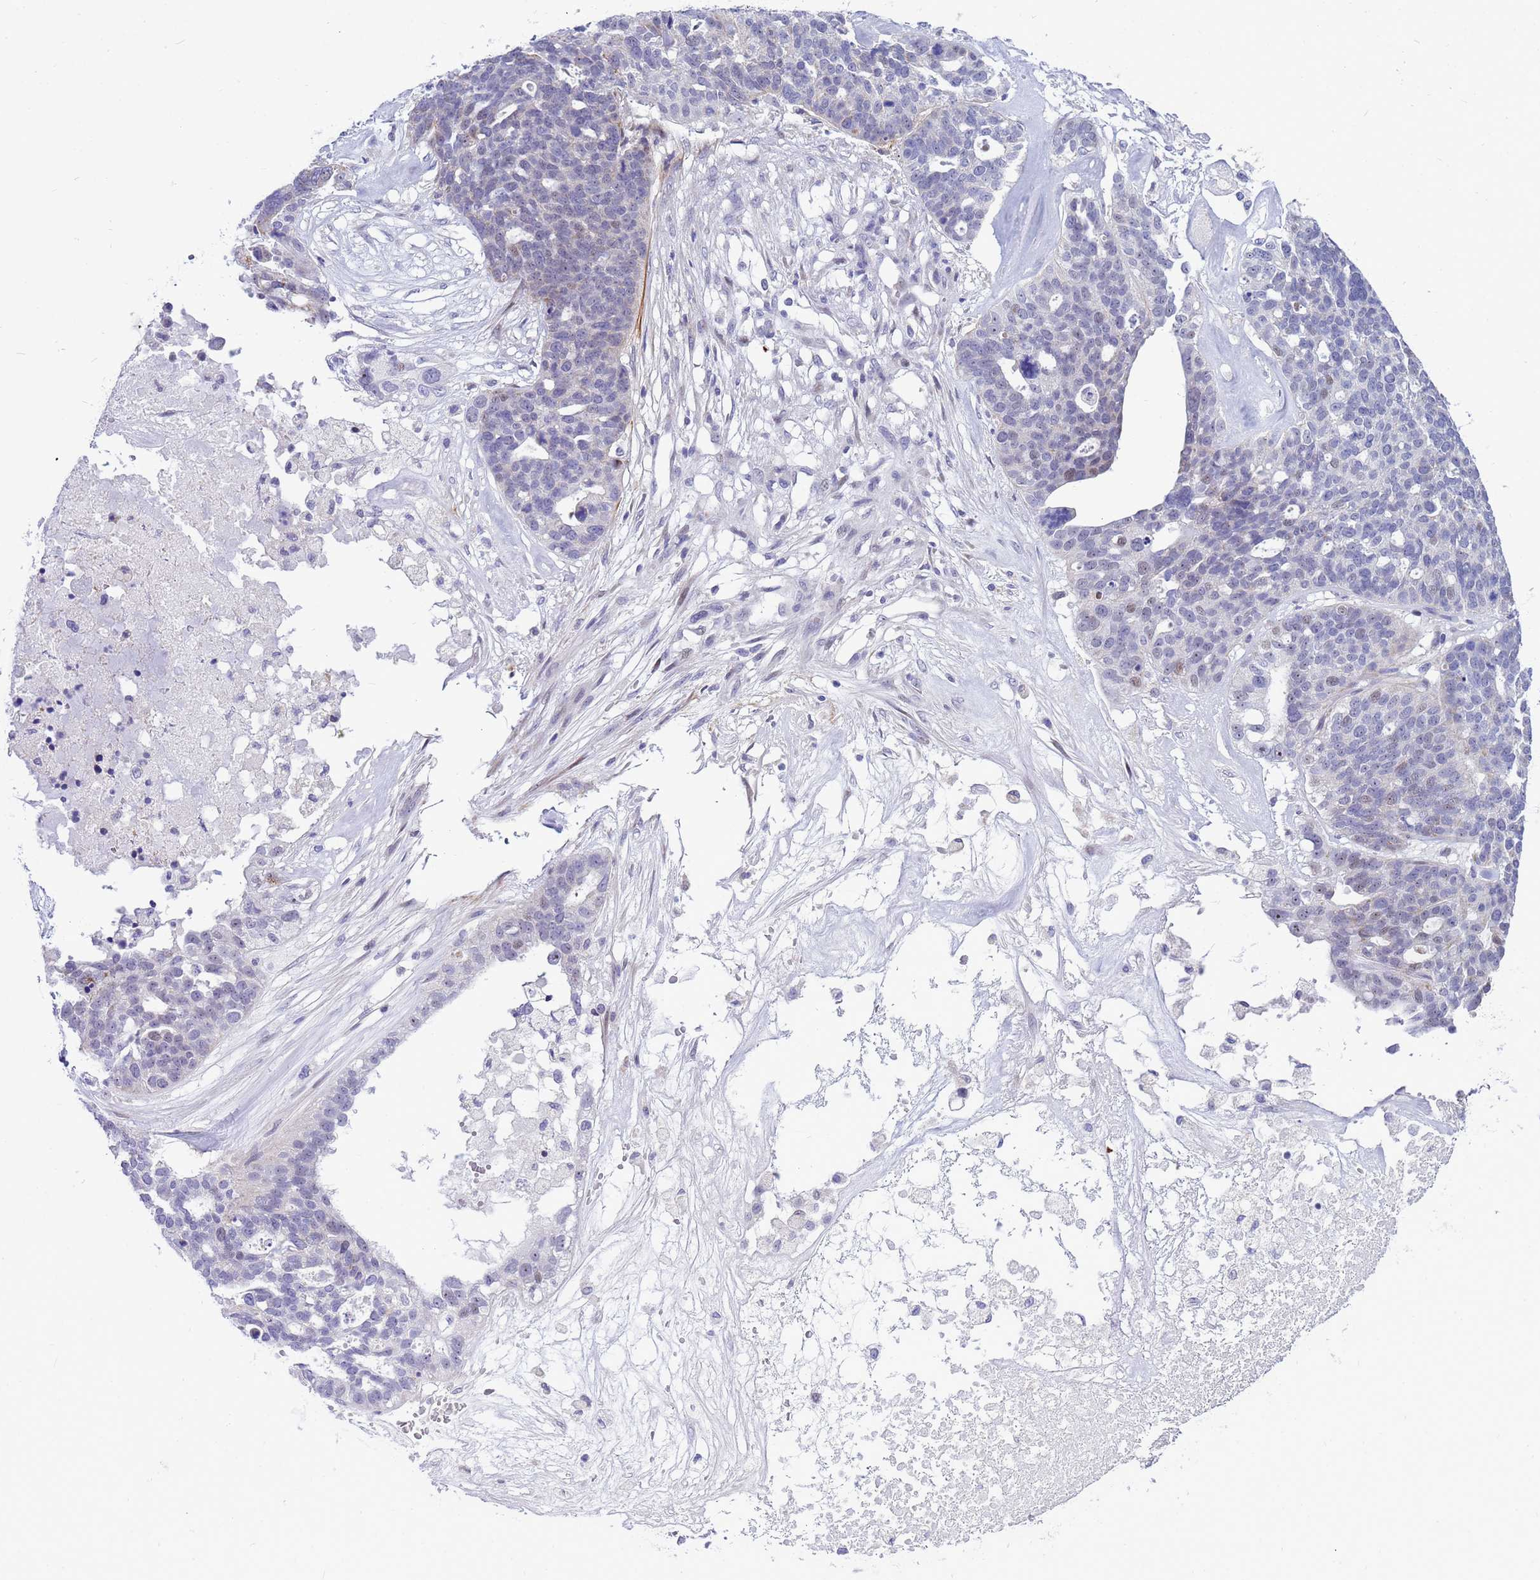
{"staining": {"intensity": "negative", "quantity": "none", "location": "none"}, "tissue": "ovarian cancer", "cell_type": "Tumor cells", "image_type": "cancer", "snomed": [{"axis": "morphology", "description": "Cystadenocarcinoma, serous, NOS"}, {"axis": "topography", "description": "Ovary"}], "caption": "High magnification brightfield microscopy of ovarian serous cystadenocarcinoma stained with DAB (3,3'-diaminobenzidine) (brown) and counterstained with hematoxylin (blue): tumor cells show no significant staining.", "gene": "LRATD1", "patient": {"sex": "female", "age": 59}}